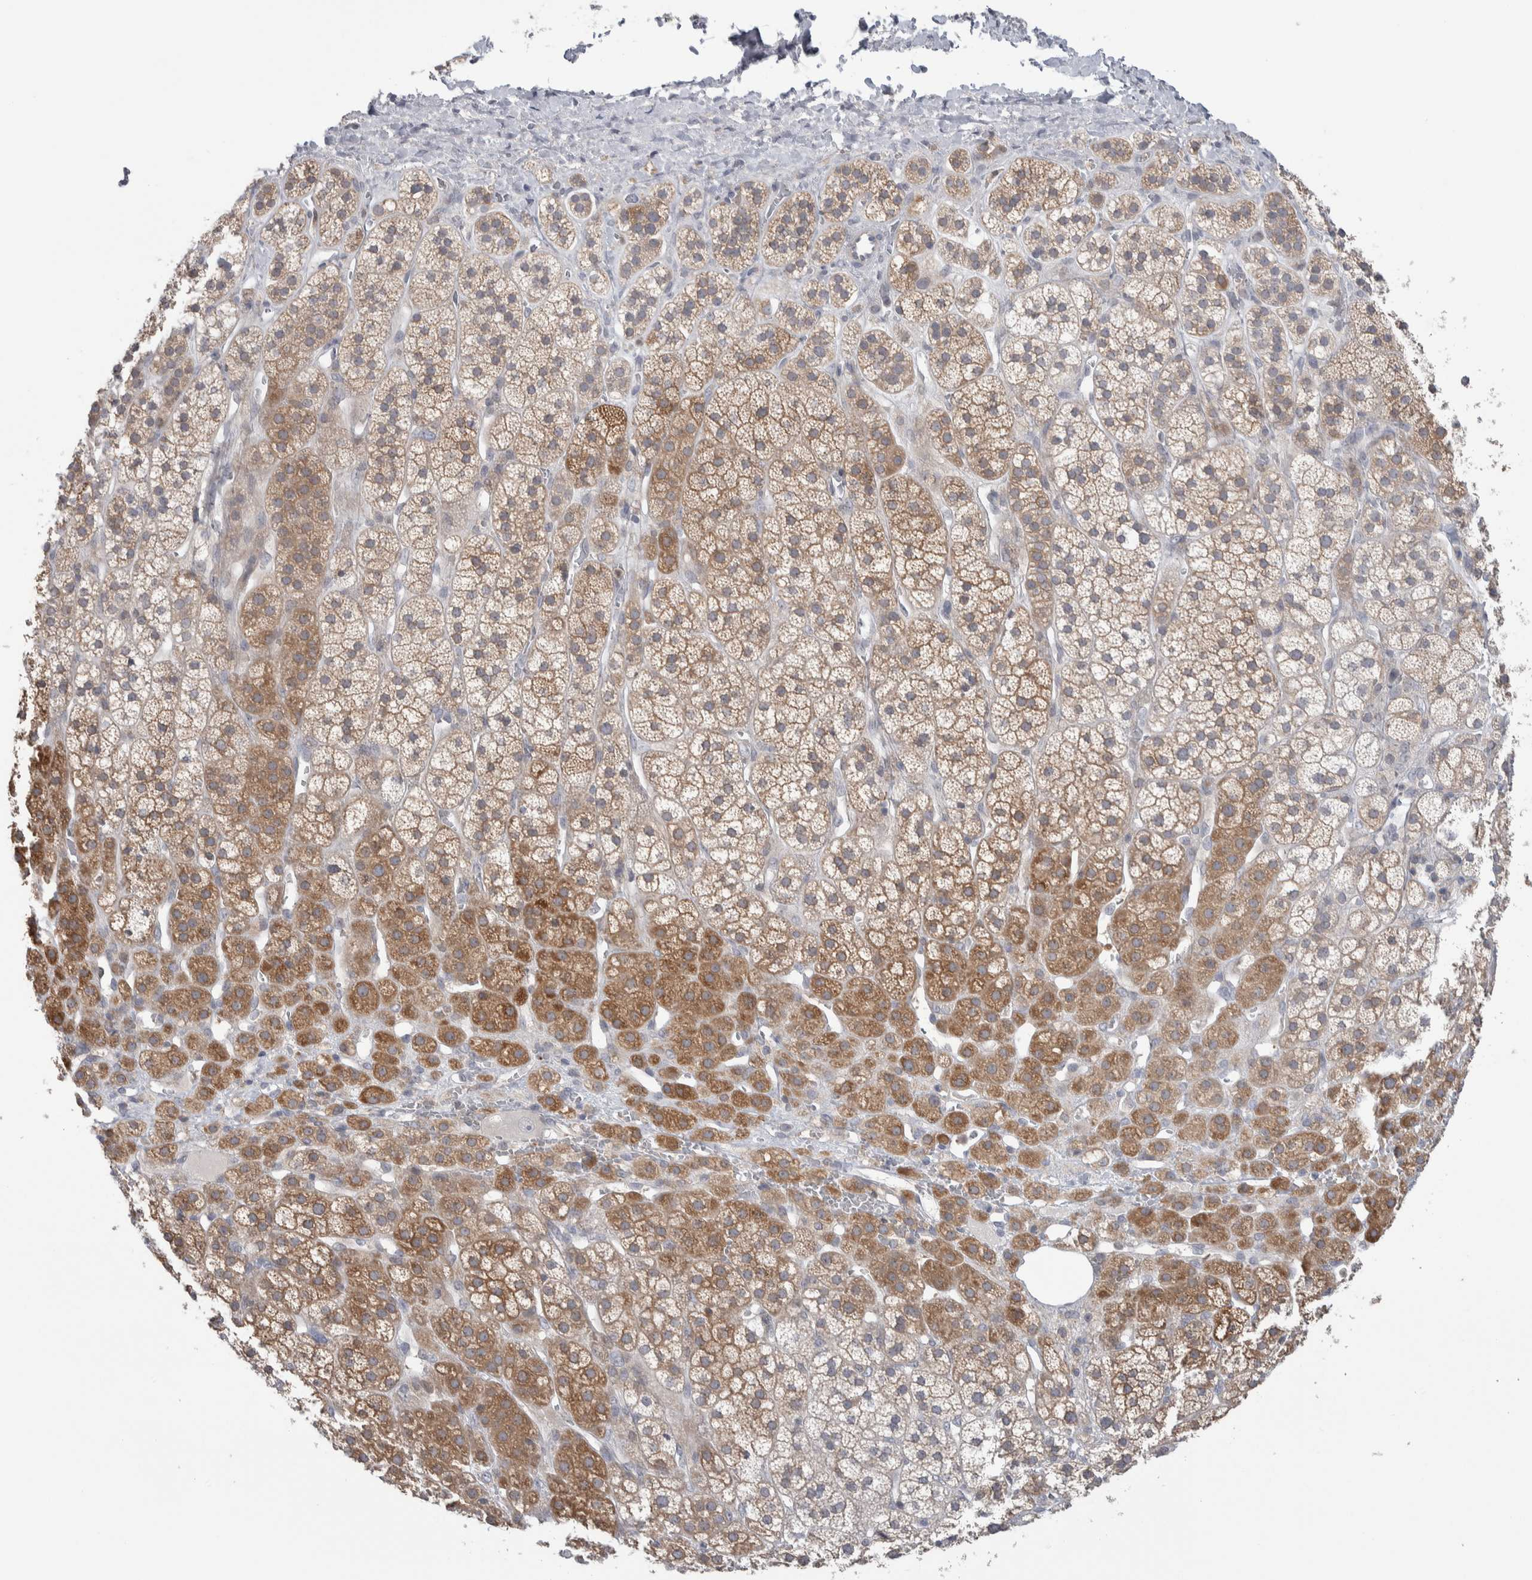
{"staining": {"intensity": "moderate", "quantity": "25%-75%", "location": "cytoplasmic/membranous"}, "tissue": "adrenal gland", "cell_type": "Glandular cells", "image_type": "normal", "snomed": [{"axis": "morphology", "description": "Normal tissue, NOS"}, {"axis": "topography", "description": "Adrenal gland"}], "caption": "The photomicrograph exhibits immunohistochemical staining of benign adrenal gland. There is moderate cytoplasmic/membranous expression is identified in approximately 25%-75% of glandular cells.", "gene": "HTATIP2", "patient": {"sex": "male", "age": 56}}